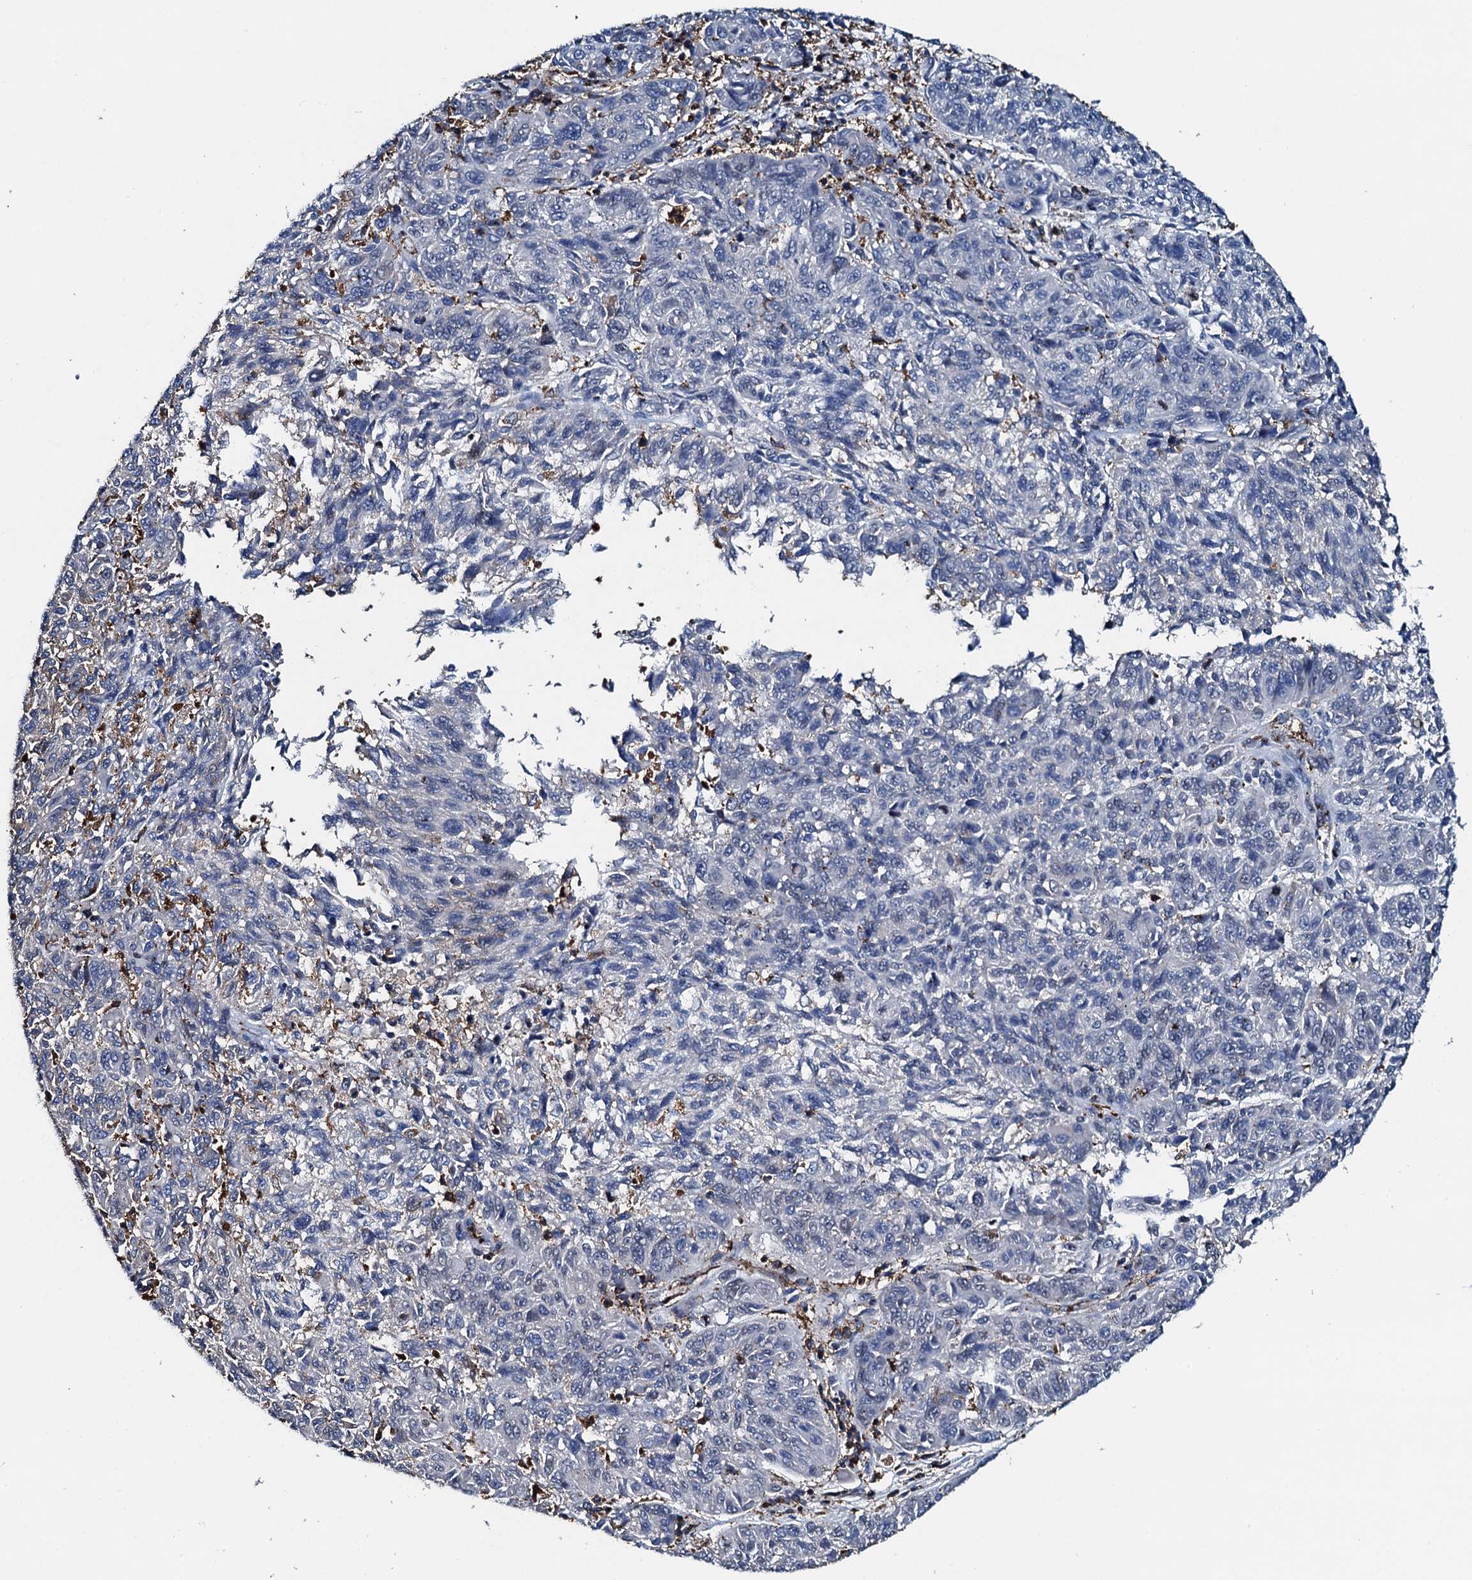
{"staining": {"intensity": "negative", "quantity": "none", "location": "none"}, "tissue": "melanoma", "cell_type": "Tumor cells", "image_type": "cancer", "snomed": [{"axis": "morphology", "description": "Malignant melanoma, NOS"}, {"axis": "topography", "description": "Skin"}], "caption": "Immunohistochemistry (IHC) of human melanoma shows no positivity in tumor cells.", "gene": "MS4A4E", "patient": {"sex": "male", "age": 53}}